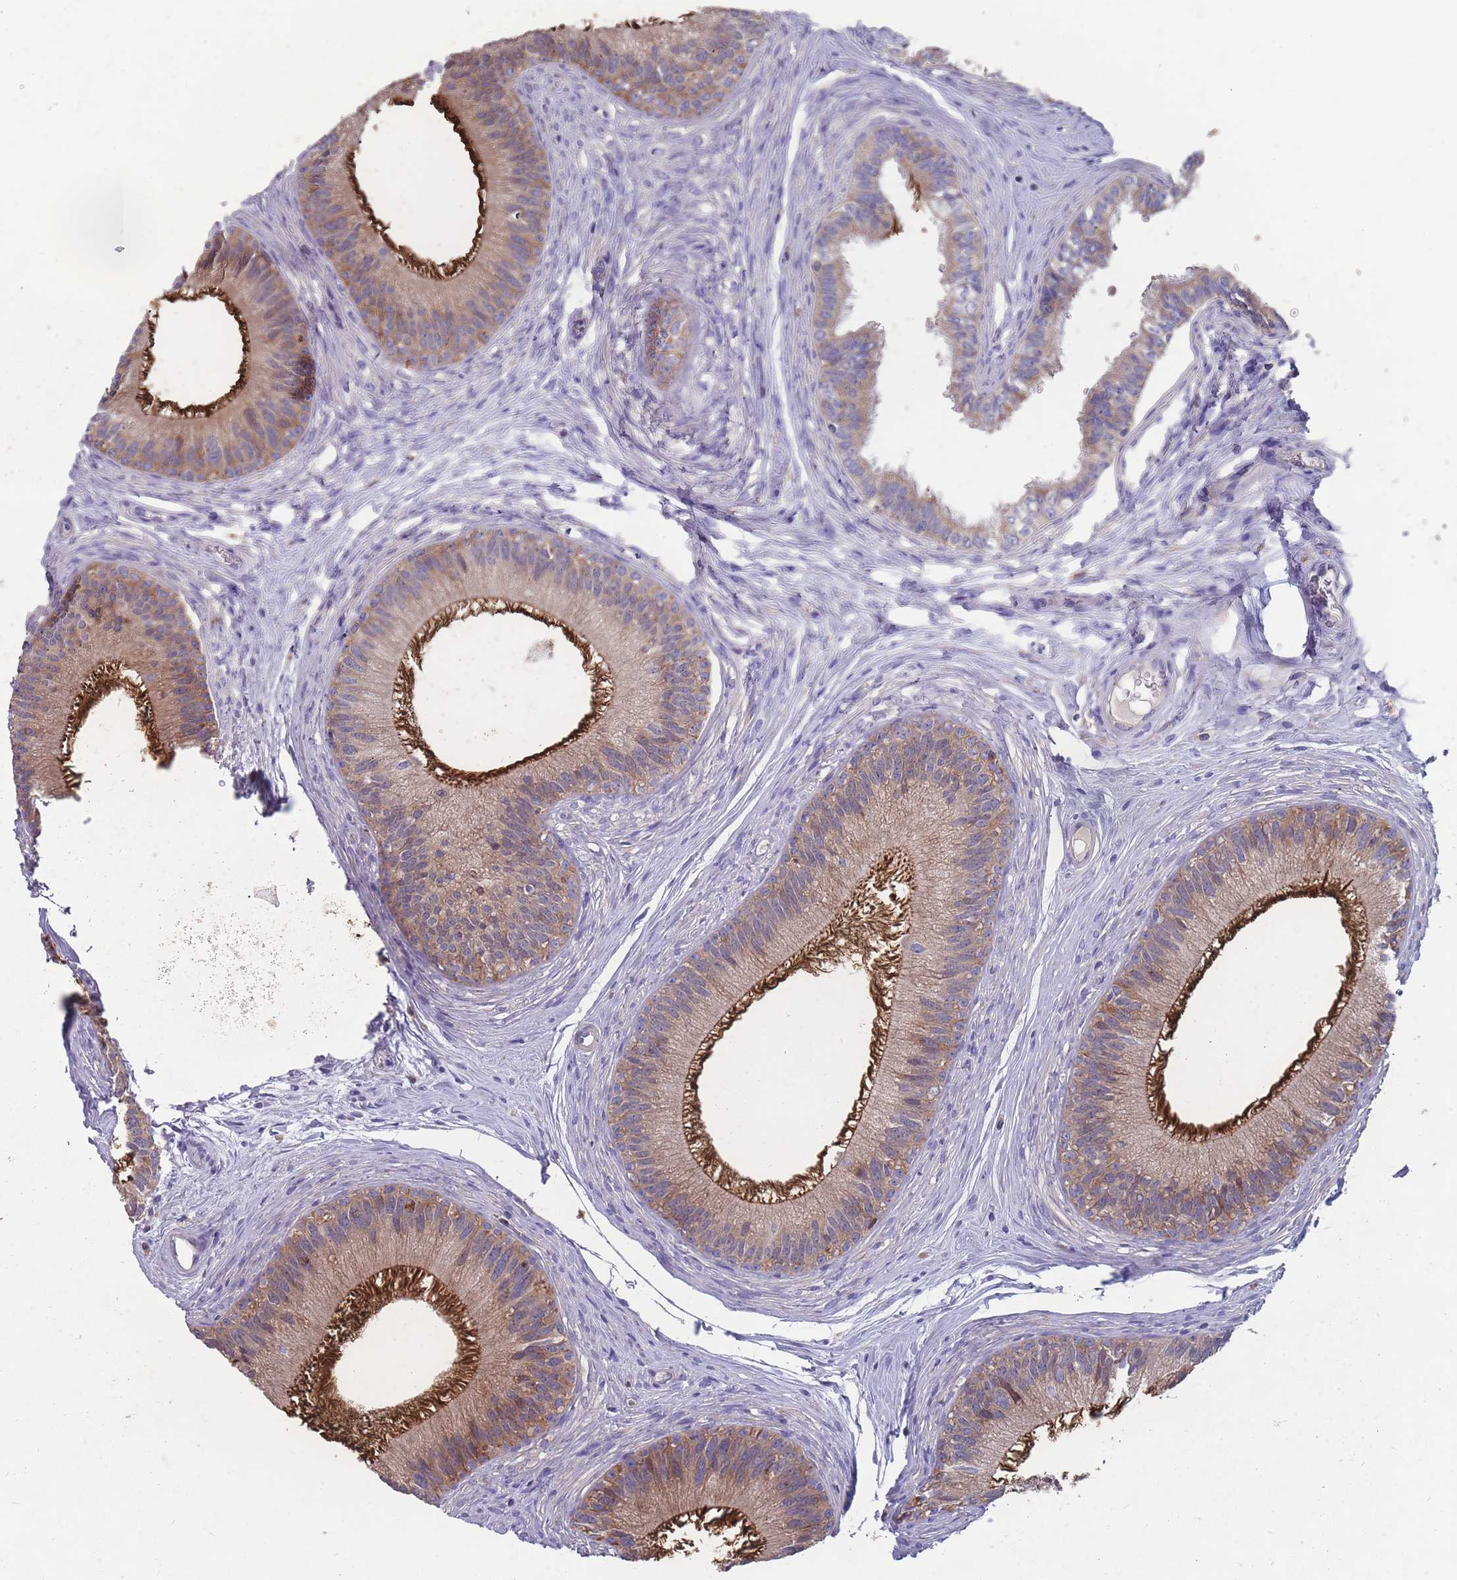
{"staining": {"intensity": "strong", "quantity": ">75%", "location": "cytoplasmic/membranous"}, "tissue": "epididymis", "cell_type": "Glandular cells", "image_type": "normal", "snomed": [{"axis": "morphology", "description": "Normal tissue, NOS"}, {"axis": "topography", "description": "Epididymis"}], "caption": "Immunohistochemistry (DAB (3,3'-diaminobenzidine)) staining of benign epididymis reveals strong cytoplasmic/membranous protein positivity in about >75% of glandular cells.", "gene": "CD33", "patient": {"sex": "male", "age": 27}}